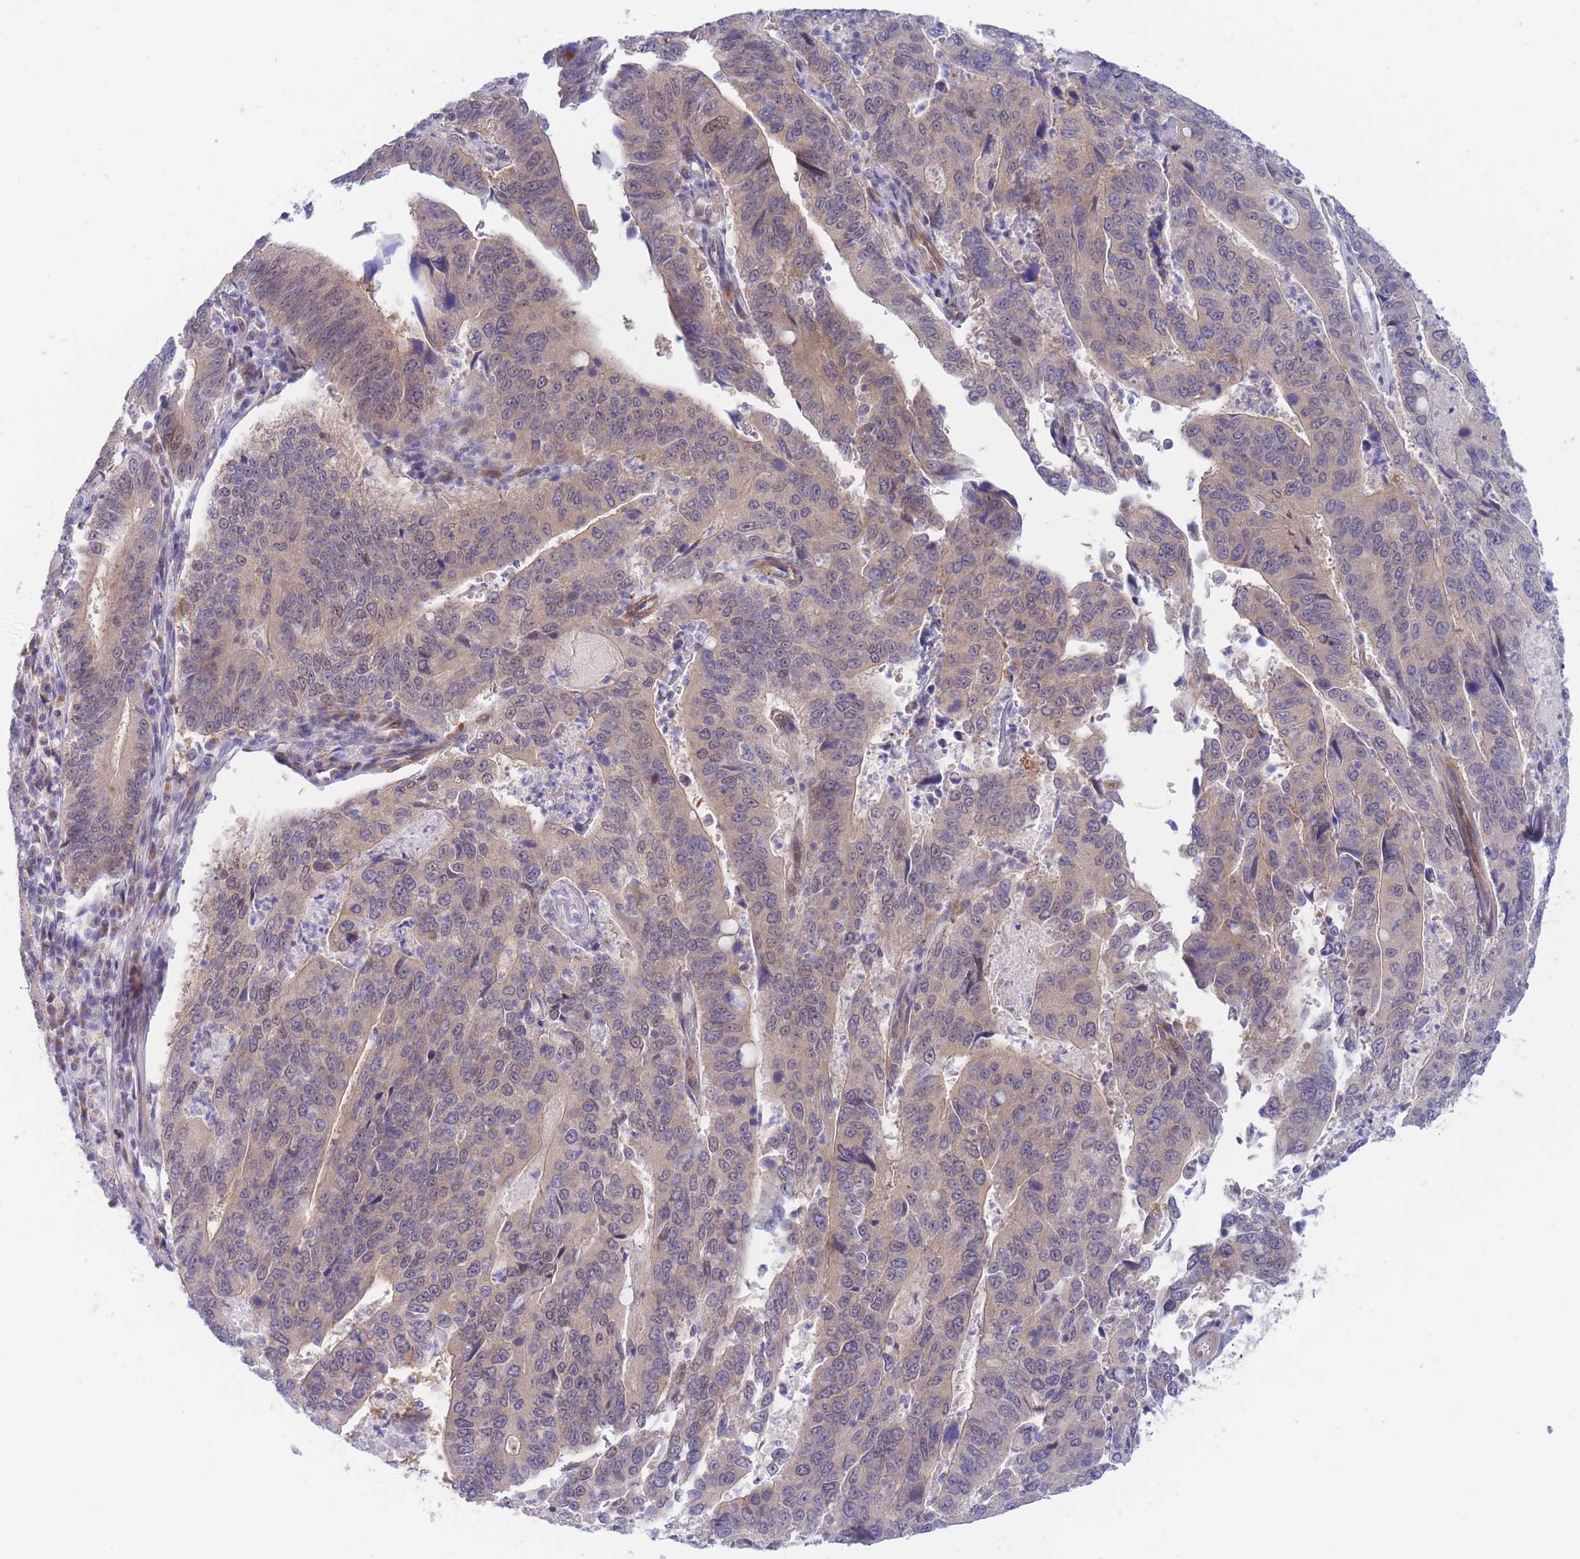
{"staining": {"intensity": "weak", "quantity": "25%-75%", "location": "cytoplasmic/membranous"}, "tissue": "stomach cancer", "cell_type": "Tumor cells", "image_type": "cancer", "snomed": [{"axis": "morphology", "description": "Adenocarcinoma, NOS"}, {"axis": "topography", "description": "Stomach"}], "caption": "A micrograph showing weak cytoplasmic/membranous positivity in approximately 25%-75% of tumor cells in adenocarcinoma (stomach), as visualized by brown immunohistochemical staining.", "gene": "APOL4", "patient": {"sex": "male", "age": 59}}